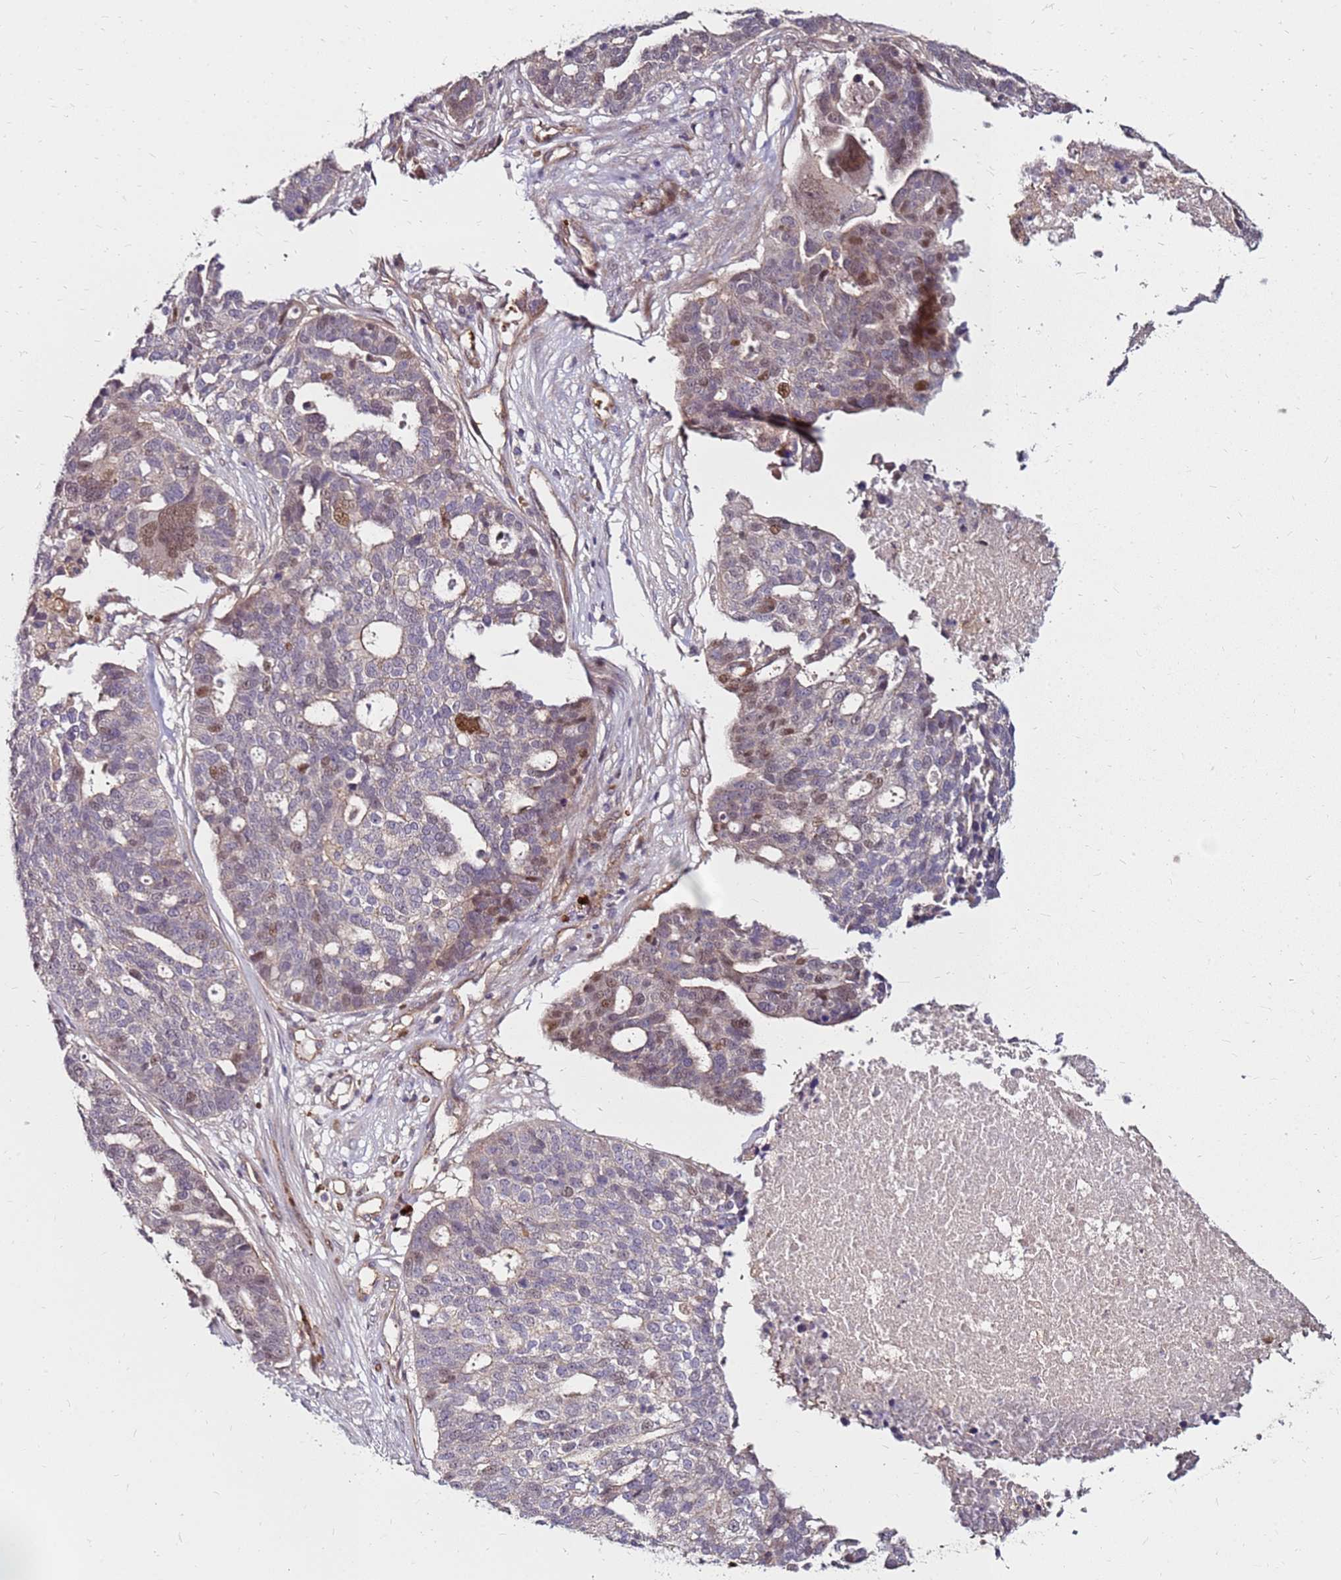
{"staining": {"intensity": "moderate", "quantity": "<25%", "location": "nuclear"}, "tissue": "ovarian cancer", "cell_type": "Tumor cells", "image_type": "cancer", "snomed": [{"axis": "morphology", "description": "Cystadenocarcinoma, serous, NOS"}, {"axis": "topography", "description": "Ovary"}], "caption": "This histopathology image shows immunohistochemistry staining of human serous cystadenocarcinoma (ovarian), with low moderate nuclear positivity in about <25% of tumor cells.", "gene": "RNF11", "patient": {"sex": "female", "age": 59}}